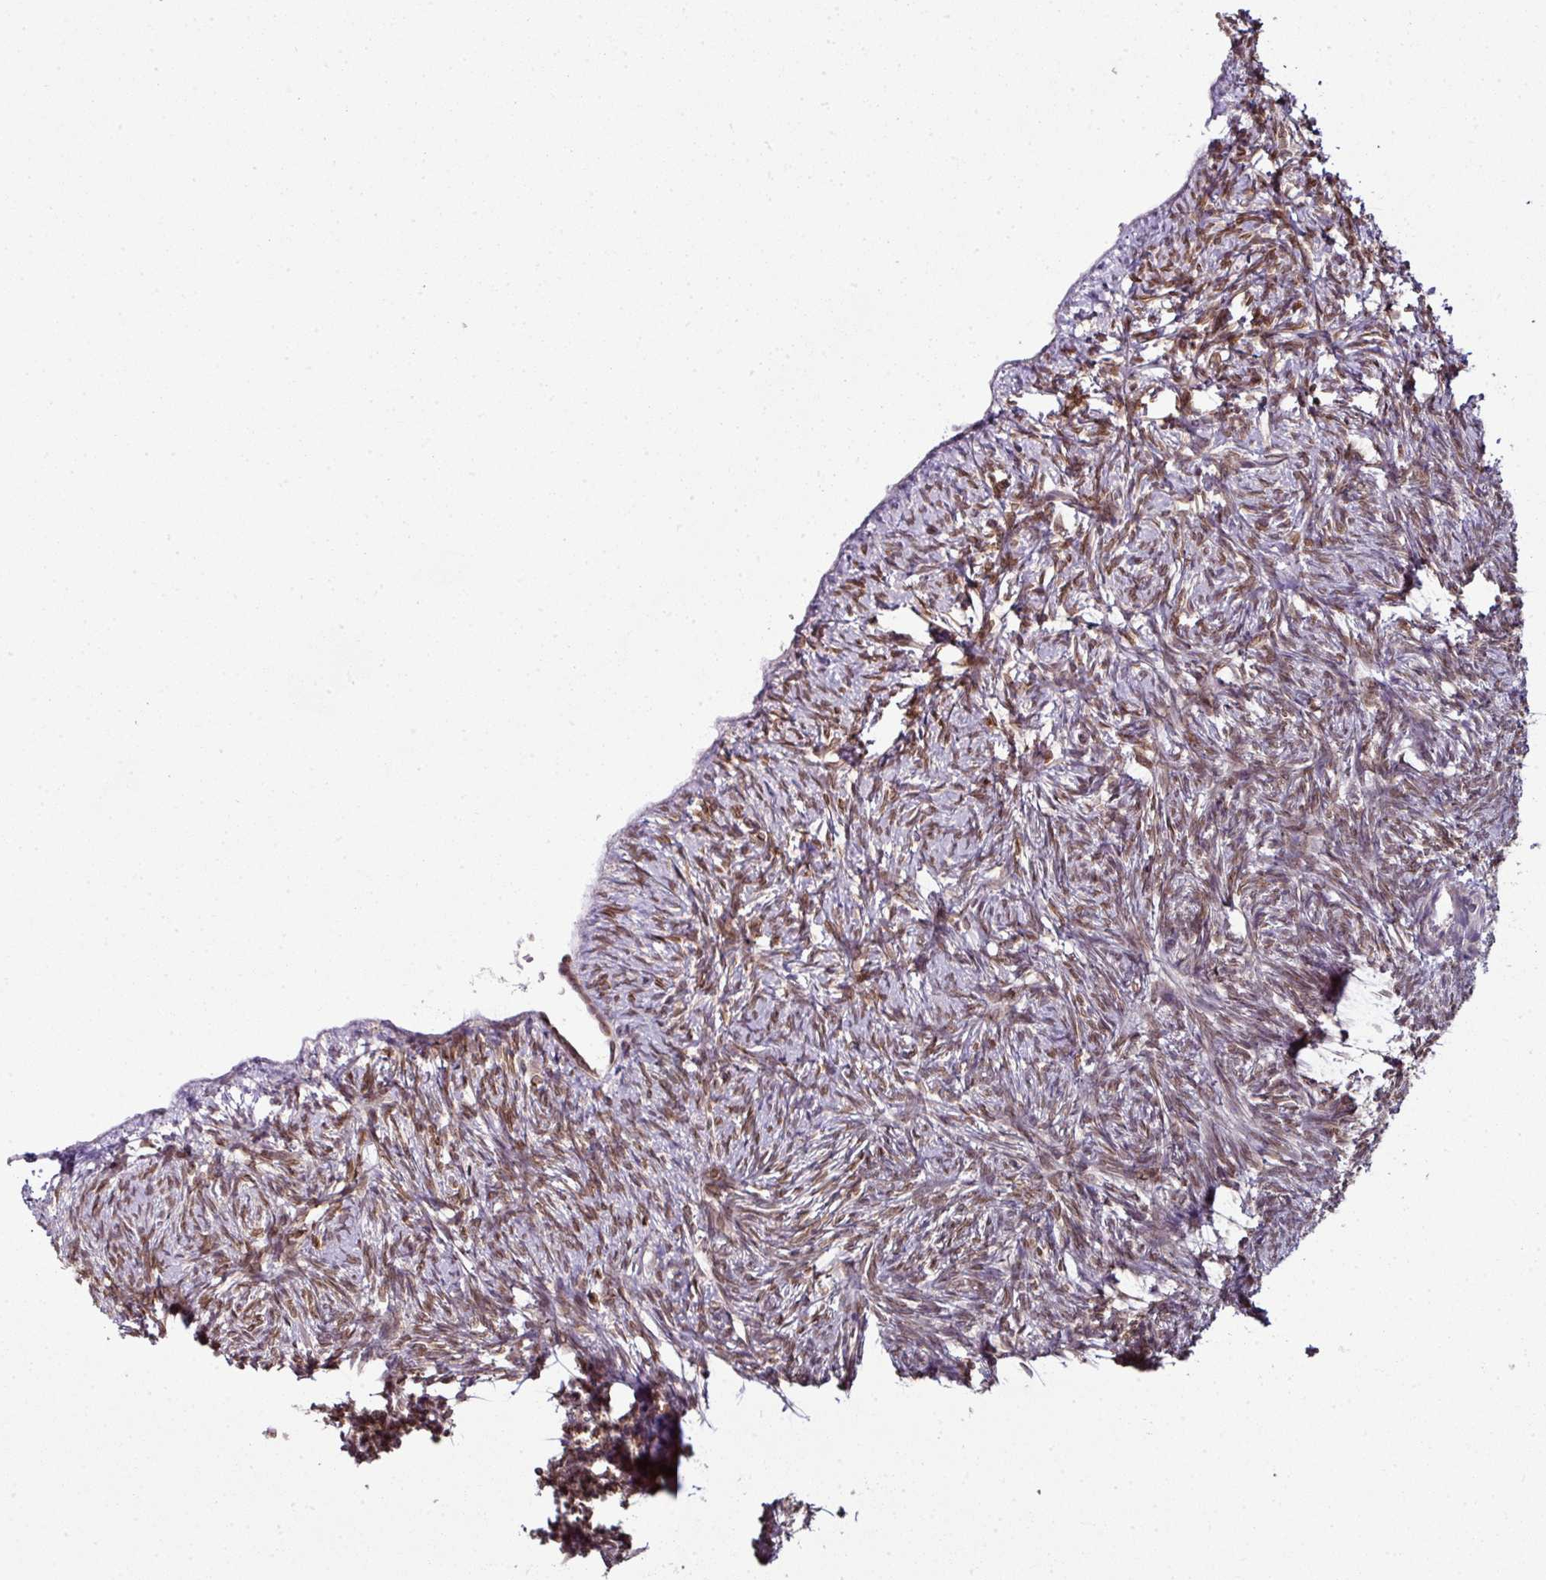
{"staining": {"intensity": "moderate", "quantity": ">75%", "location": "cytoplasmic/membranous,nuclear"}, "tissue": "ovary", "cell_type": "Ovarian stroma cells", "image_type": "normal", "snomed": [{"axis": "morphology", "description": "Normal tissue, NOS"}, {"axis": "topography", "description": "Ovary"}], "caption": "The immunohistochemical stain labels moderate cytoplasmic/membranous,nuclear positivity in ovarian stroma cells of unremarkable ovary.", "gene": "RANGAP1", "patient": {"sex": "female", "age": 51}}